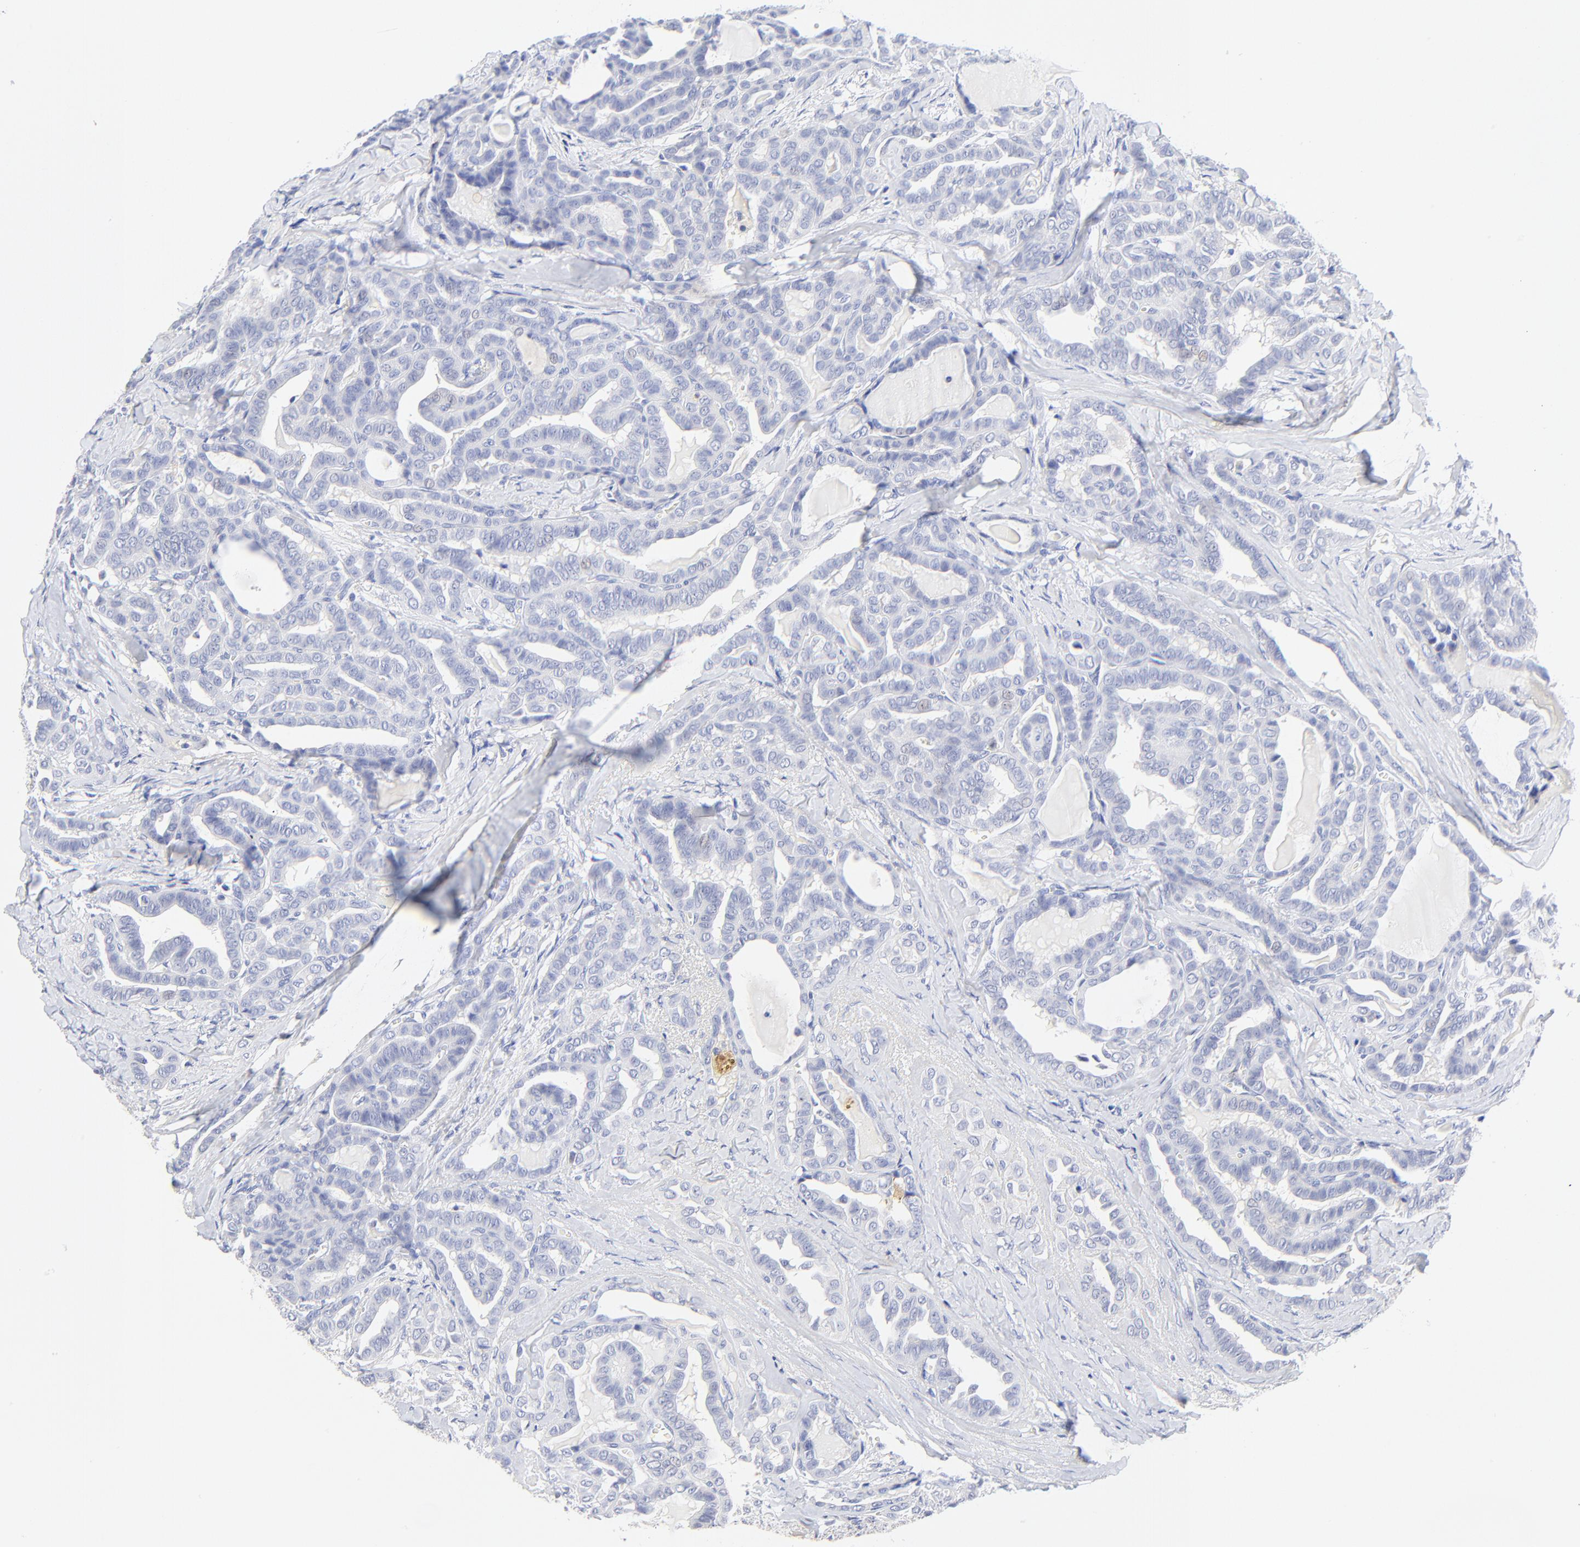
{"staining": {"intensity": "negative", "quantity": "none", "location": "none"}, "tissue": "thyroid cancer", "cell_type": "Tumor cells", "image_type": "cancer", "snomed": [{"axis": "morphology", "description": "Carcinoma, NOS"}, {"axis": "topography", "description": "Thyroid gland"}], "caption": "Thyroid carcinoma was stained to show a protein in brown. There is no significant positivity in tumor cells.", "gene": "SULT4A1", "patient": {"sex": "female", "age": 91}}